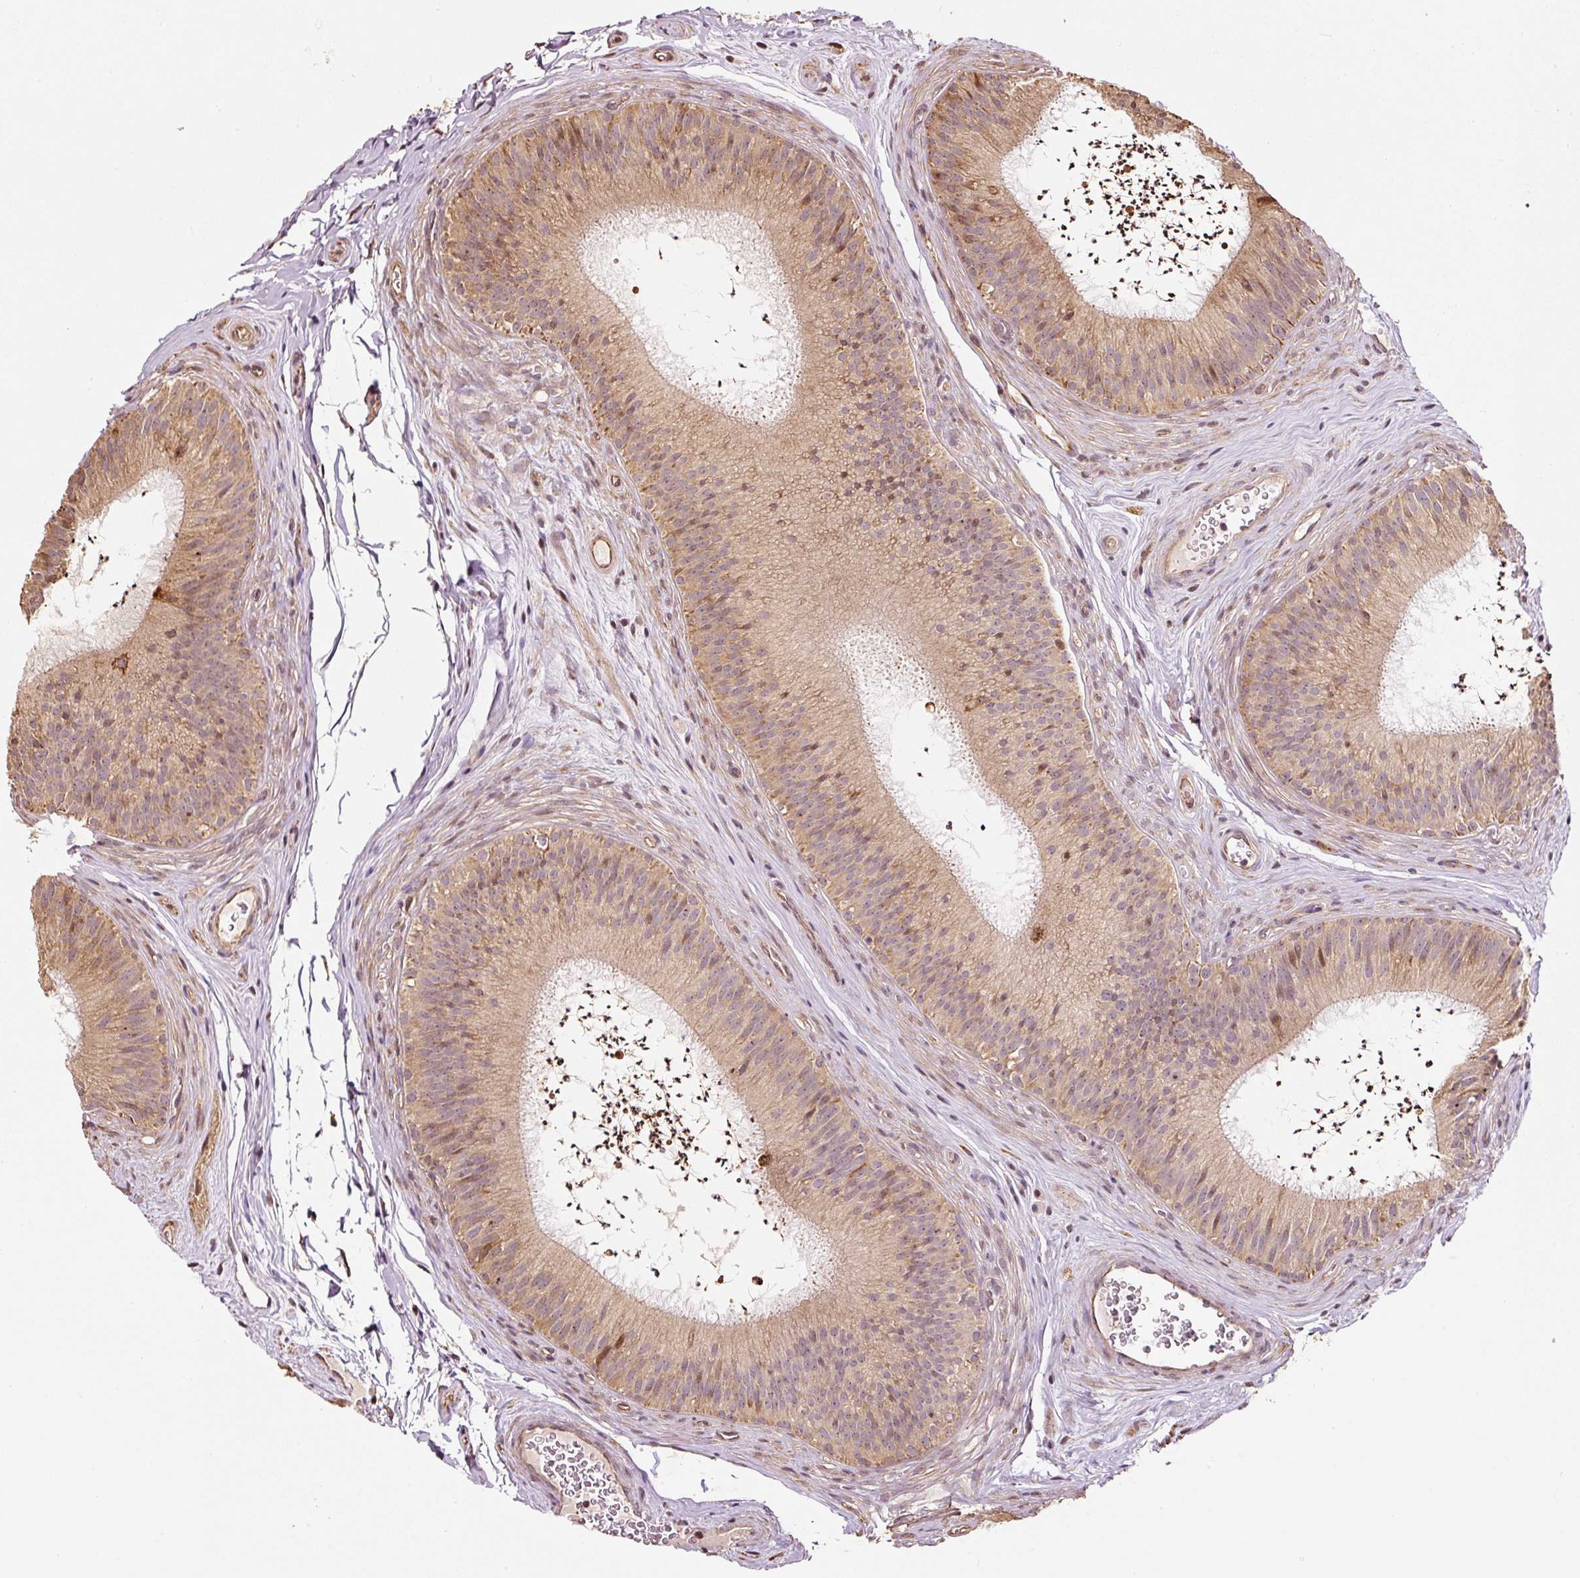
{"staining": {"intensity": "moderate", "quantity": "<25%", "location": "cytoplasmic/membranous"}, "tissue": "epididymis", "cell_type": "Glandular cells", "image_type": "normal", "snomed": [{"axis": "morphology", "description": "Normal tissue, NOS"}, {"axis": "topography", "description": "Epididymis"}], "caption": "DAB immunohistochemical staining of unremarkable epididymis exhibits moderate cytoplasmic/membranous protein positivity in approximately <25% of glandular cells.", "gene": "ETF1", "patient": {"sex": "male", "age": 24}}